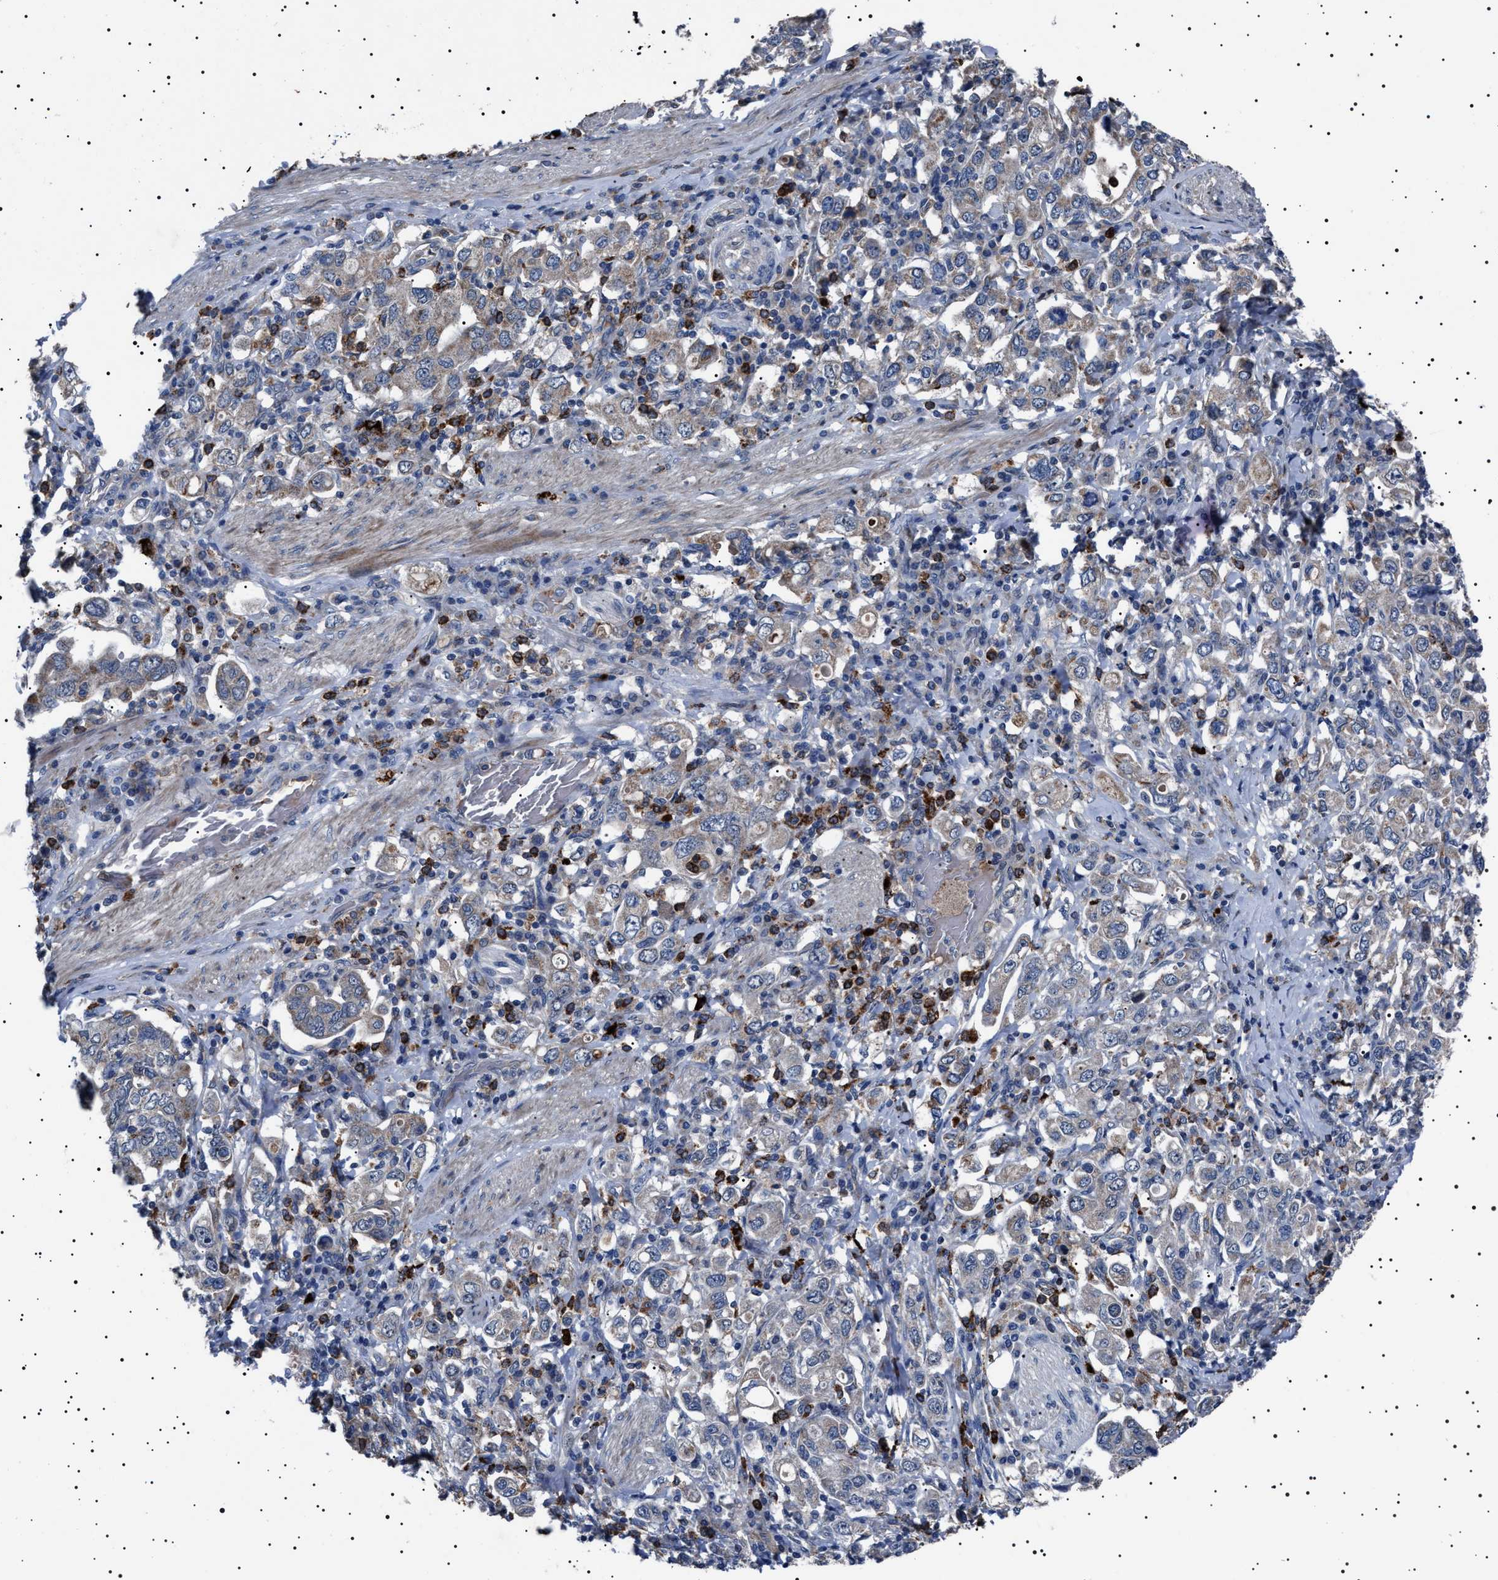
{"staining": {"intensity": "weak", "quantity": "<25%", "location": "cytoplasmic/membranous"}, "tissue": "stomach cancer", "cell_type": "Tumor cells", "image_type": "cancer", "snomed": [{"axis": "morphology", "description": "Adenocarcinoma, NOS"}, {"axis": "topography", "description": "Stomach, upper"}], "caption": "Tumor cells are negative for brown protein staining in adenocarcinoma (stomach).", "gene": "PTRH1", "patient": {"sex": "male", "age": 62}}